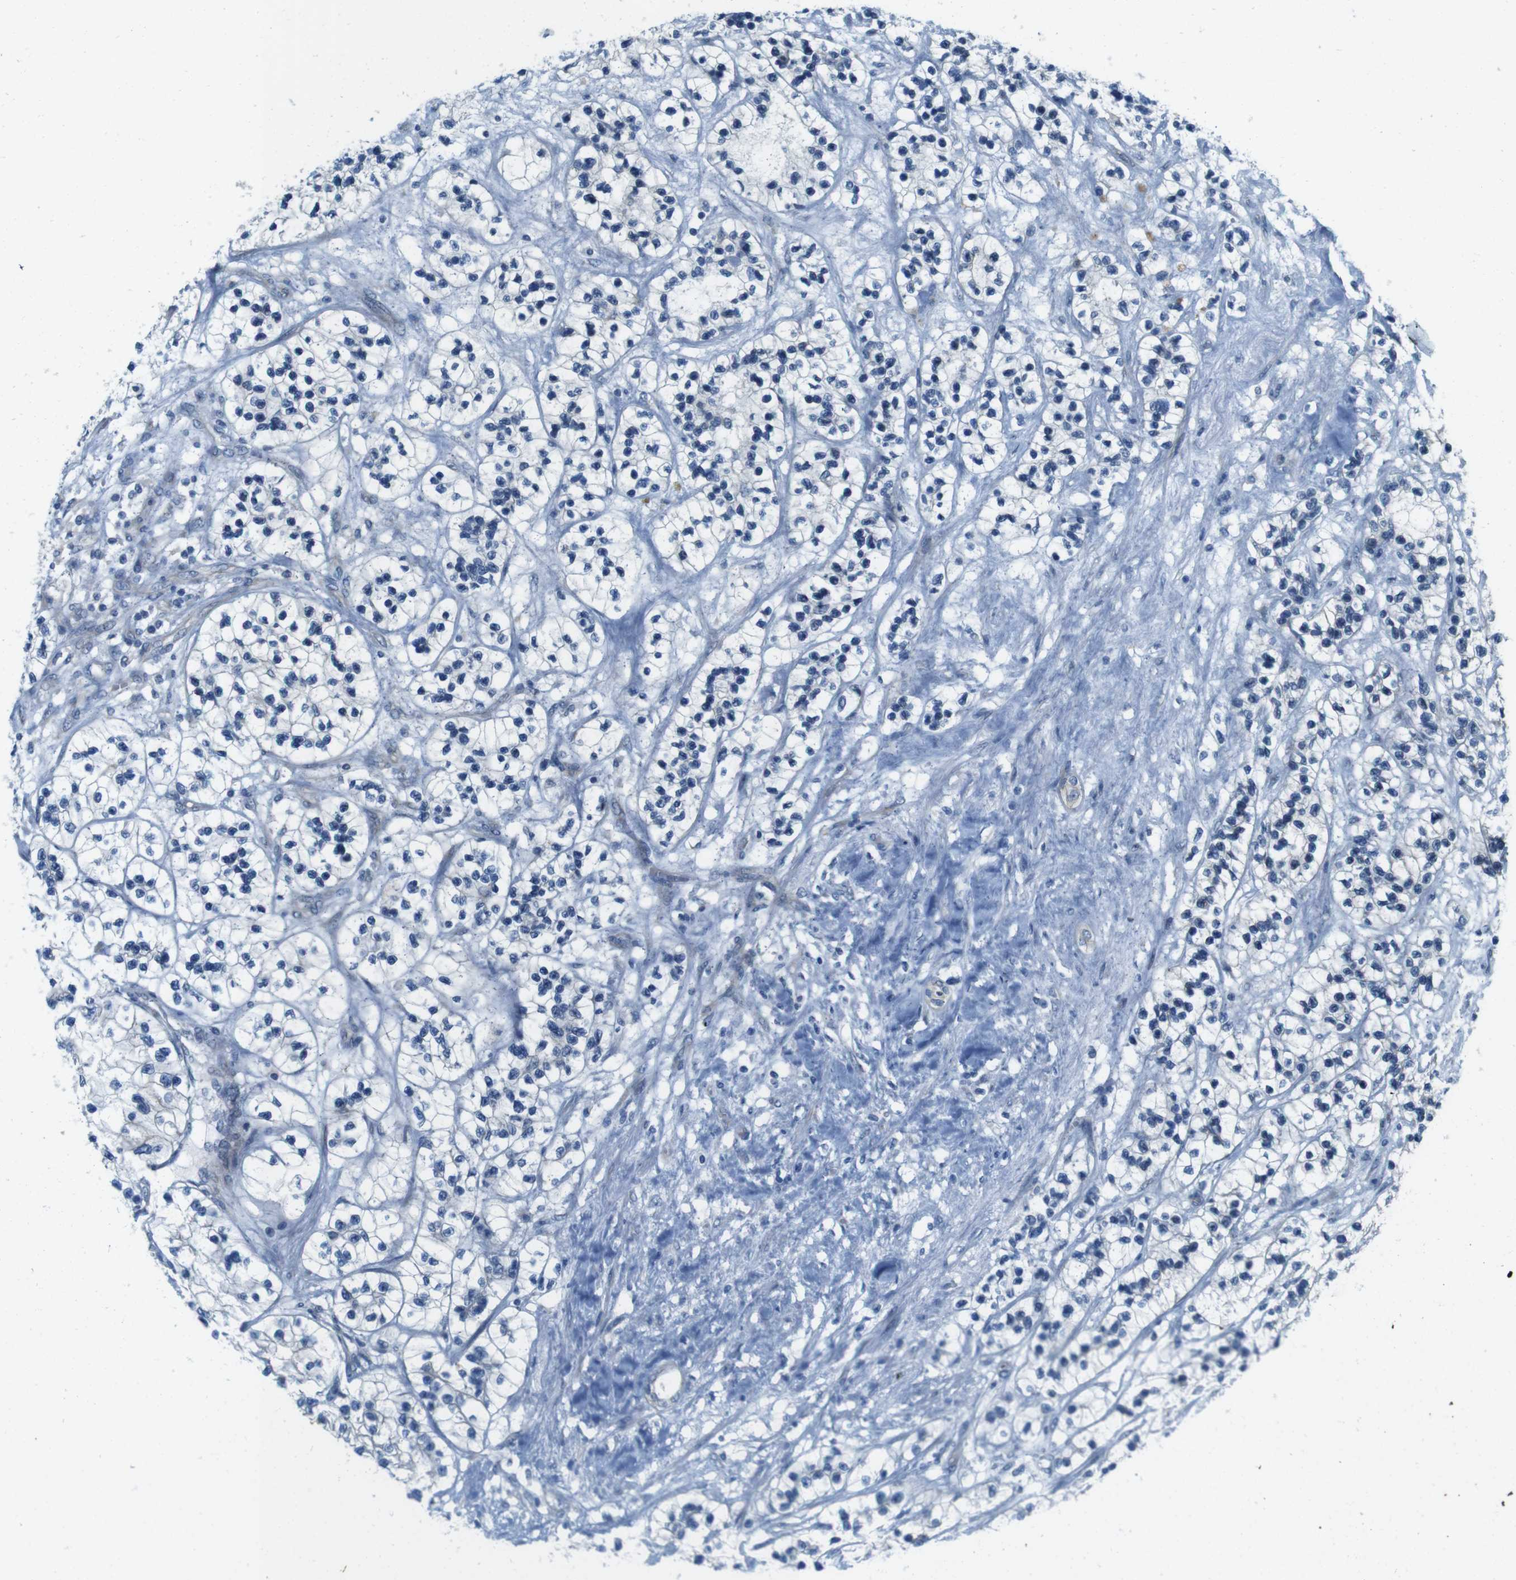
{"staining": {"intensity": "negative", "quantity": "none", "location": "none"}, "tissue": "renal cancer", "cell_type": "Tumor cells", "image_type": "cancer", "snomed": [{"axis": "morphology", "description": "Adenocarcinoma, NOS"}, {"axis": "topography", "description": "Kidney"}], "caption": "Tumor cells are negative for brown protein staining in renal adenocarcinoma. (DAB immunohistochemistry with hematoxylin counter stain).", "gene": "SKI", "patient": {"sex": "female", "age": 57}}